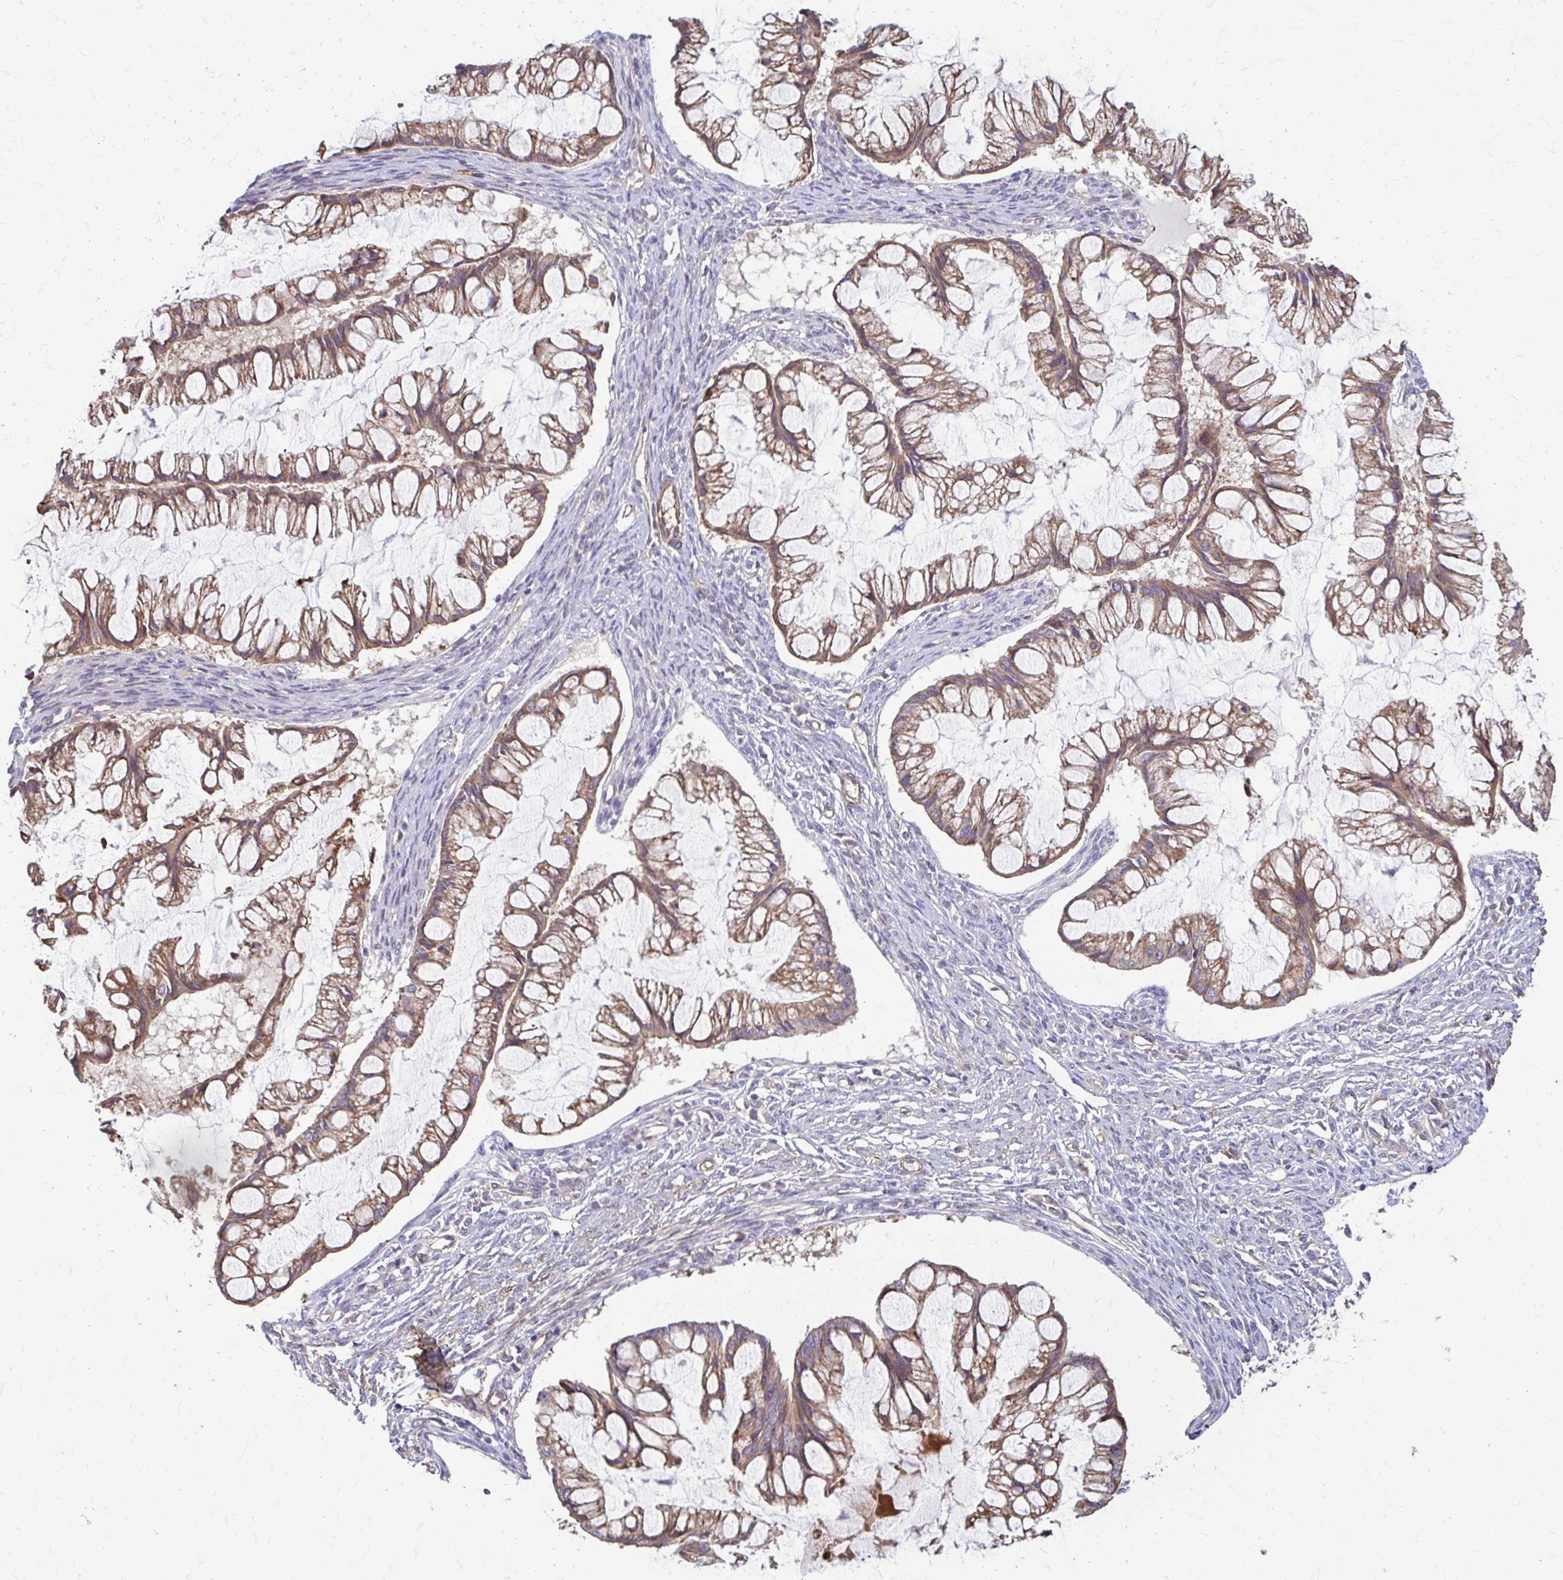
{"staining": {"intensity": "moderate", "quantity": ">75%", "location": "cytoplasmic/membranous"}, "tissue": "ovarian cancer", "cell_type": "Tumor cells", "image_type": "cancer", "snomed": [{"axis": "morphology", "description": "Cystadenocarcinoma, mucinous, NOS"}, {"axis": "topography", "description": "Ovary"}], "caption": "DAB immunohistochemical staining of ovarian cancer displays moderate cytoplasmic/membranous protein expression in approximately >75% of tumor cells. (DAB (3,3'-diaminobenzidine) IHC with brightfield microscopy, high magnification).", "gene": "DSP", "patient": {"sex": "female", "age": 73}}